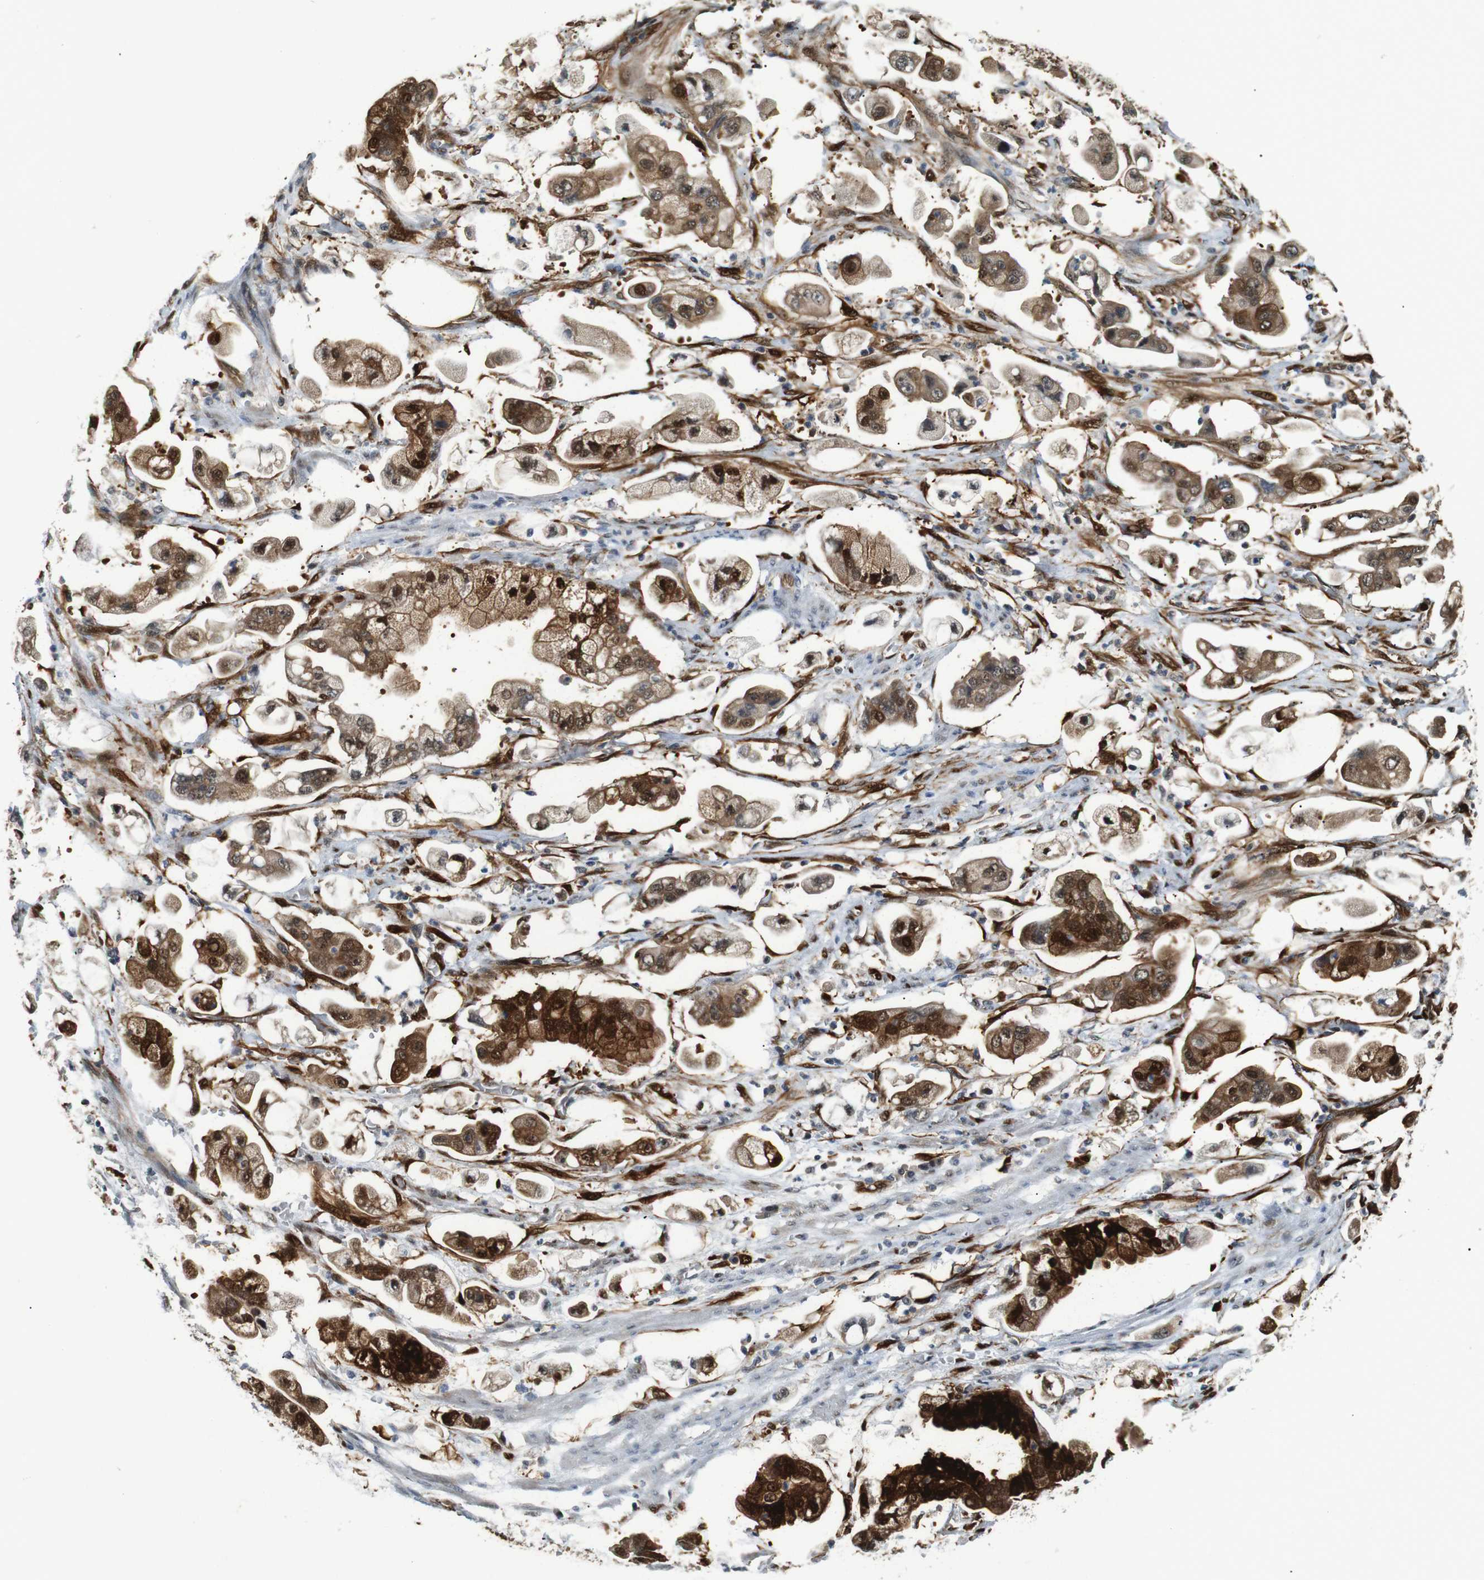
{"staining": {"intensity": "strong", "quantity": ">75%", "location": "cytoplasmic/membranous,nuclear"}, "tissue": "stomach cancer", "cell_type": "Tumor cells", "image_type": "cancer", "snomed": [{"axis": "morphology", "description": "Adenocarcinoma, NOS"}, {"axis": "topography", "description": "Stomach"}], "caption": "Human stomach adenocarcinoma stained with a protein marker exhibits strong staining in tumor cells.", "gene": "LXN", "patient": {"sex": "male", "age": 62}}